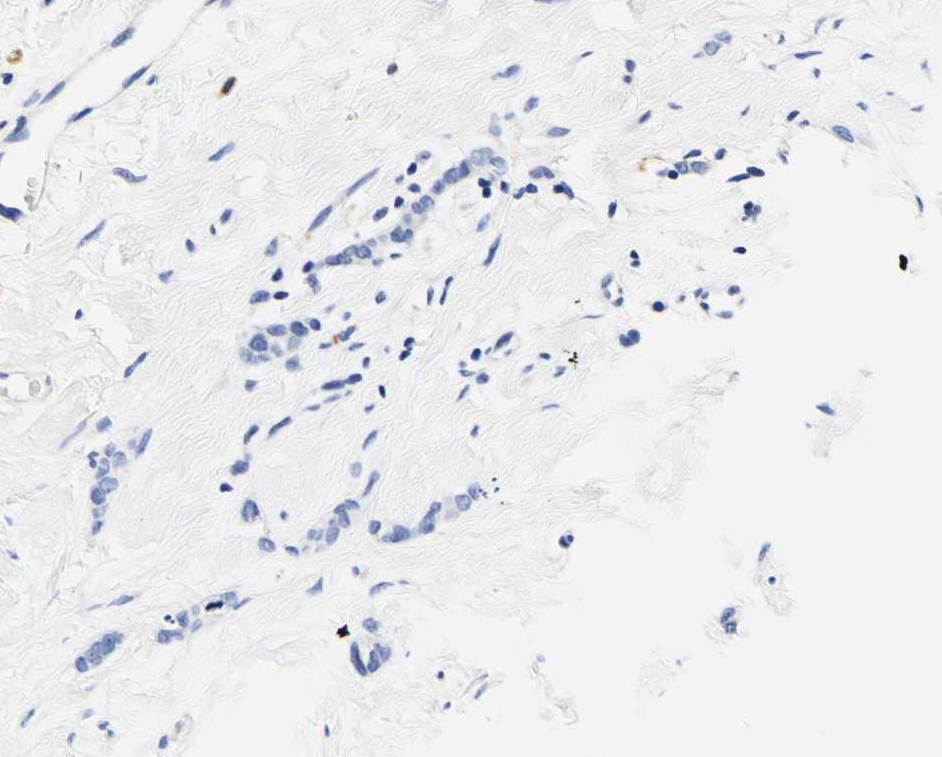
{"staining": {"intensity": "negative", "quantity": "none", "location": "none"}, "tissue": "breast cancer", "cell_type": "Tumor cells", "image_type": "cancer", "snomed": [{"axis": "morphology", "description": "Lobular carcinoma"}, {"axis": "topography", "description": "Skin"}, {"axis": "topography", "description": "Breast"}], "caption": "This is an immunohistochemistry histopathology image of human breast cancer (lobular carcinoma). There is no staining in tumor cells.", "gene": "CAMK4", "patient": {"sex": "female", "age": 46}}